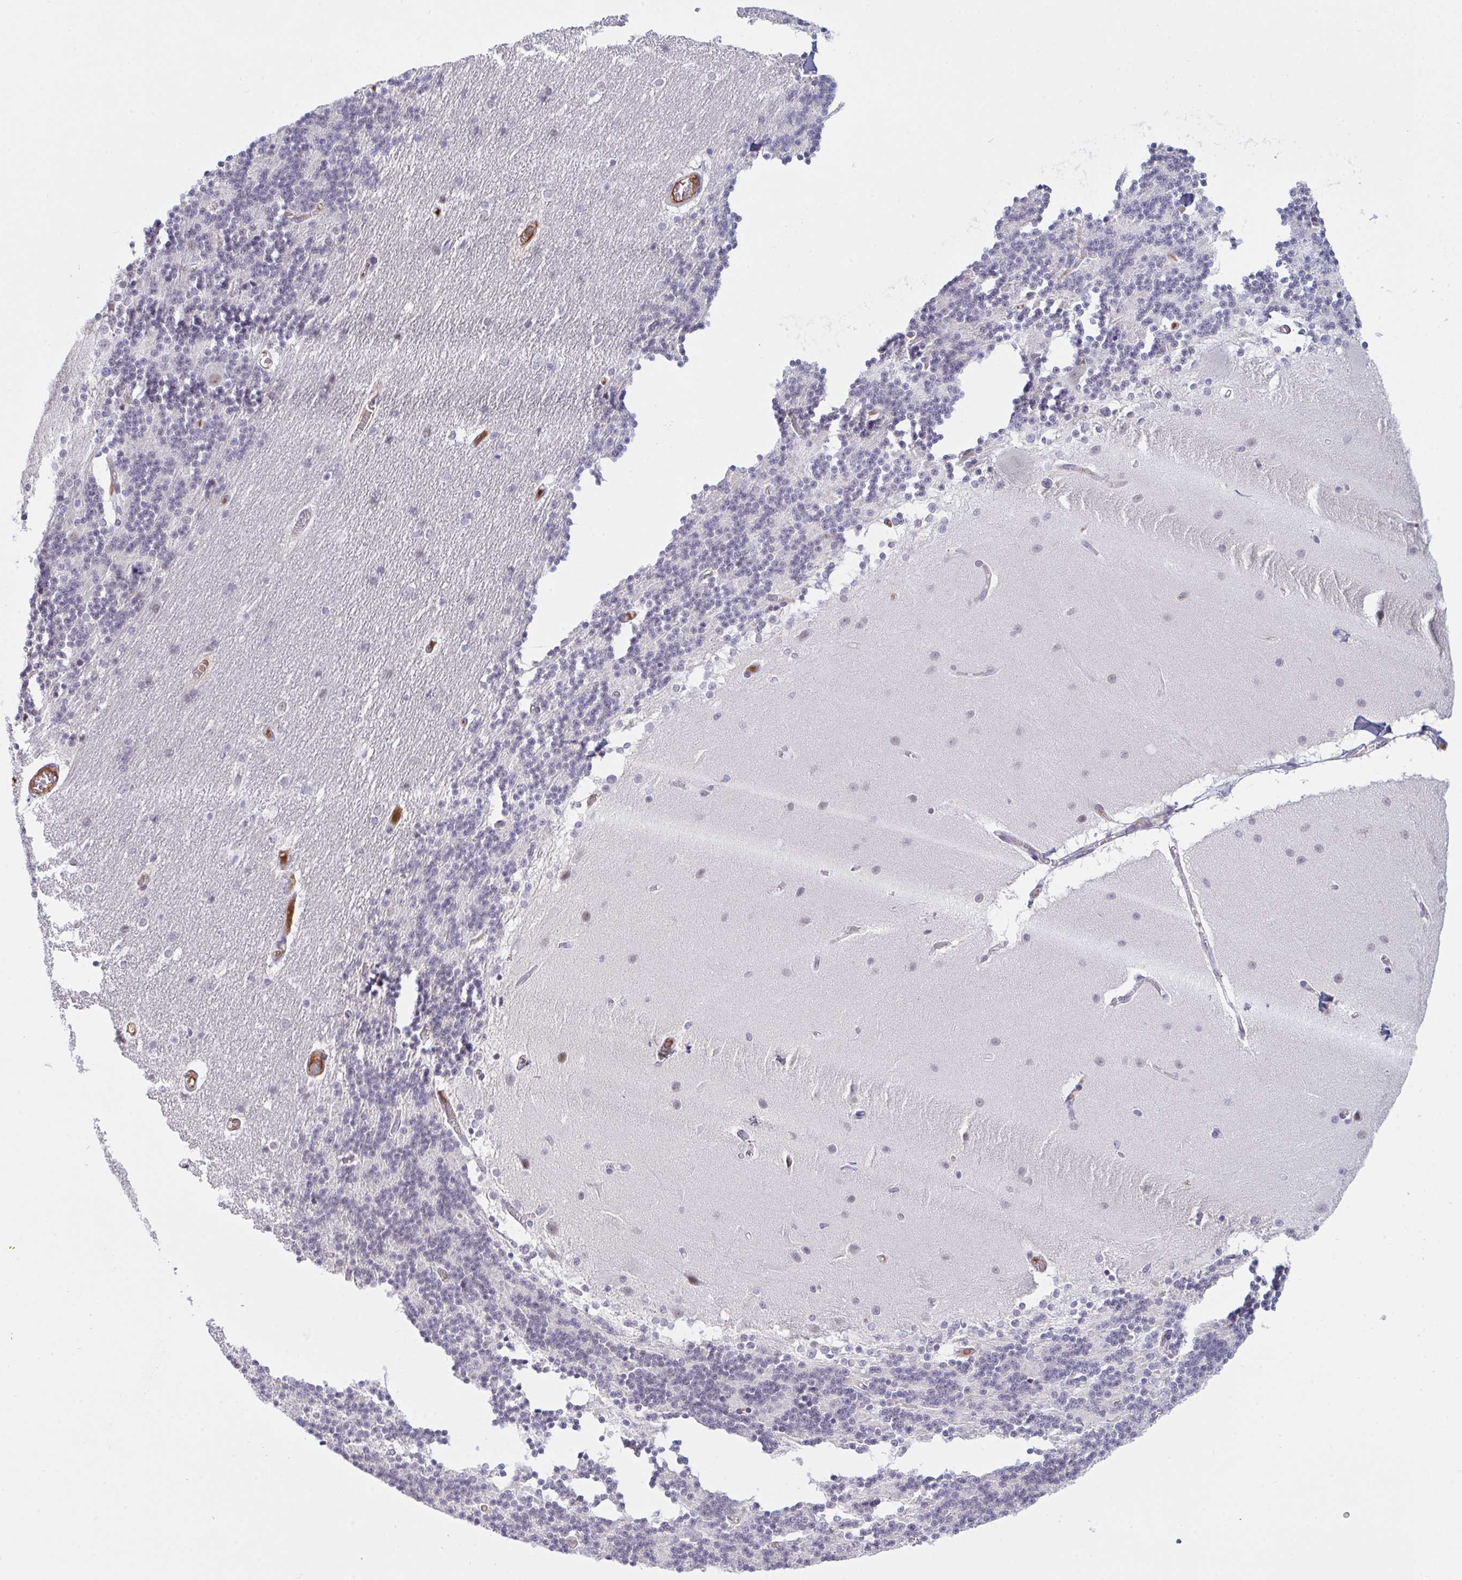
{"staining": {"intensity": "negative", "quantity": "none", "location": "none"}, "tissue": "cerebellum", "cell_type": "Cells in granular layer", "image_type": "normal", "snomed": [{"axis": "morphology", "description": "Normal tissue, NOS"}, {"axis": "topography", "description": "Cerebellum"}], "caption": "IHC micrograph of normal cerebellum: cerebellum stained with DAB (3,3'-diaminobenzidine) displays no significant protein expression in cells in granular layer.", "gene": "DSCAML1", "patient": {"sex": "female", "age": 54}}